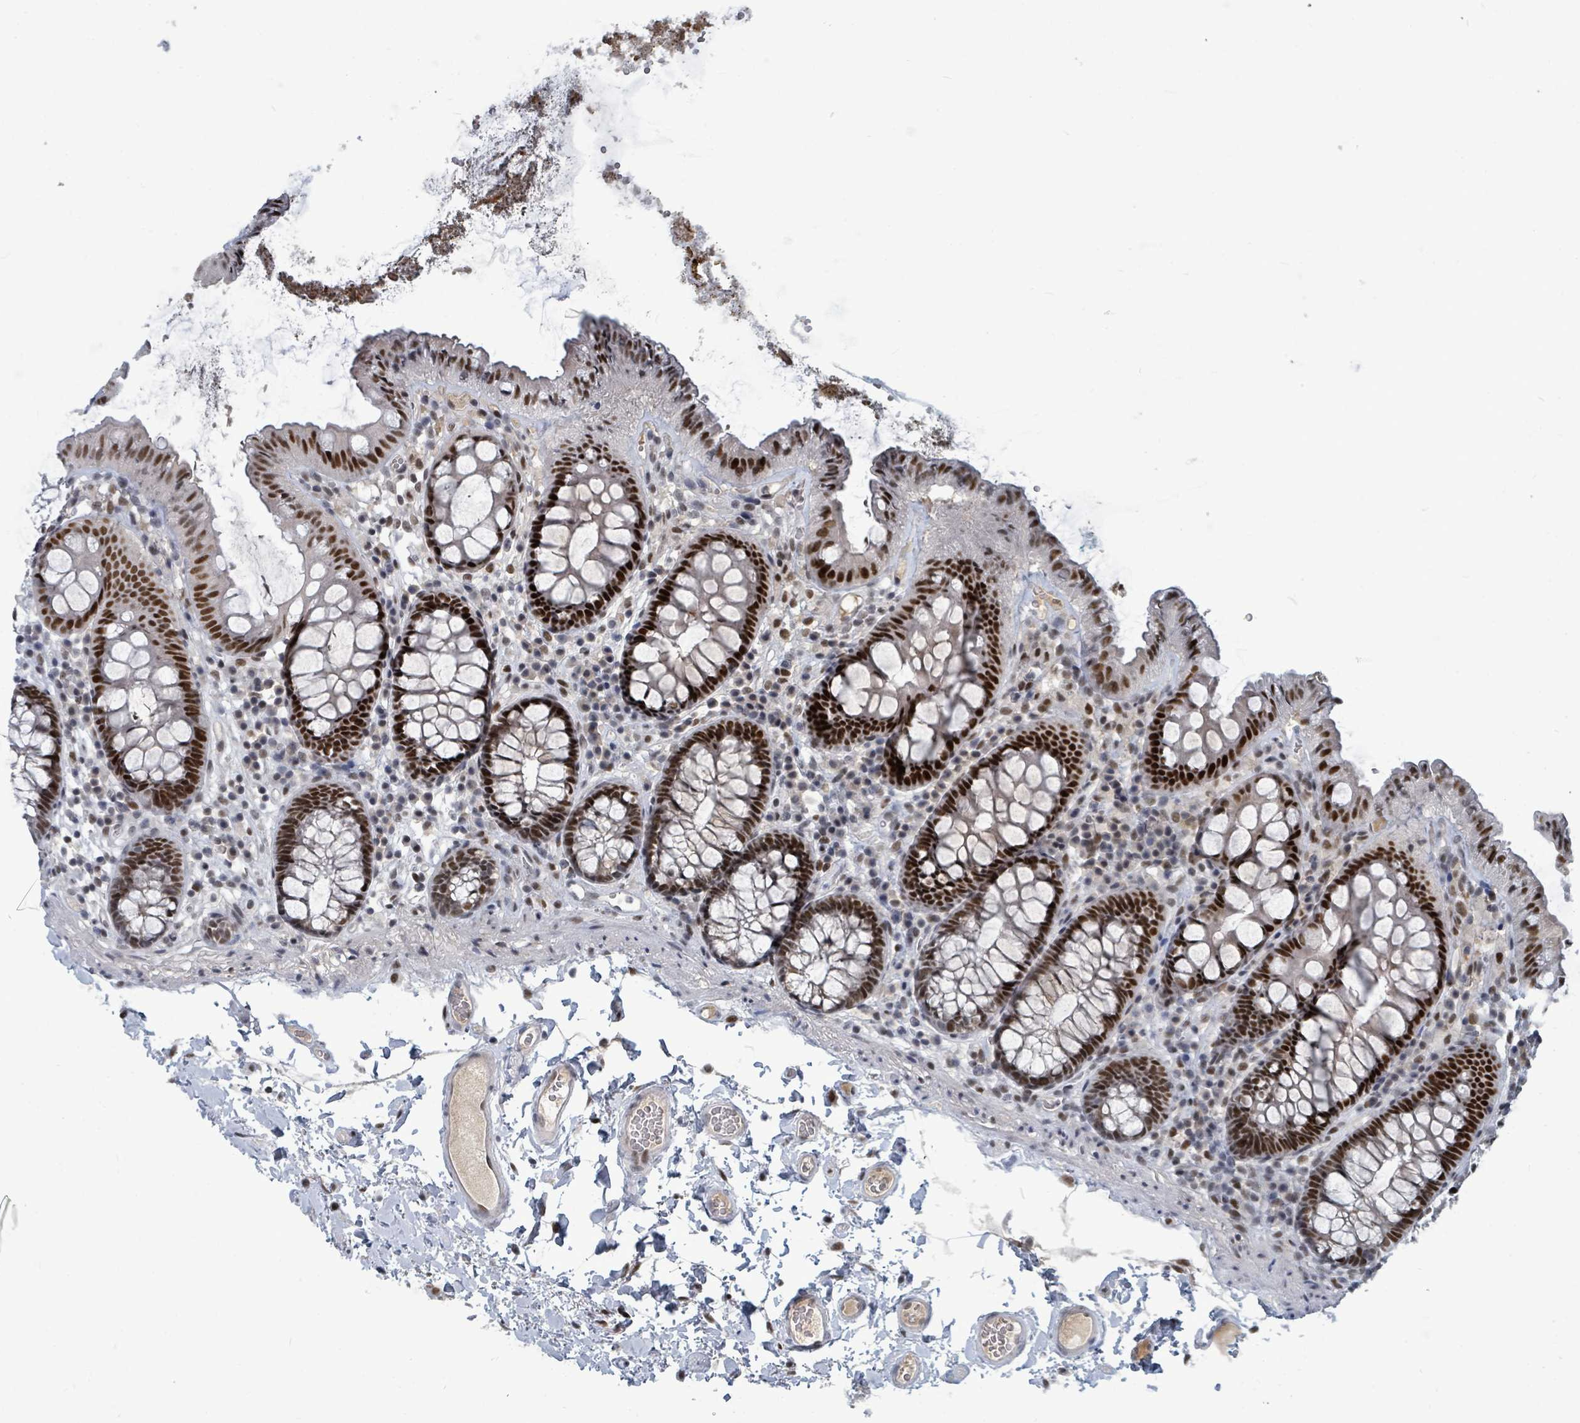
{"staining": {"intensity": "negative", "quantity": "none", "location": "none"}, "tissue": "colon", "cell_type": "Endothelial cells", "image_type": "normal", "snomed": [{"axis": "morphology", "description": "Normal tissue, NOS"}, {"axis": "topography", "description": "Colon"}], "caption": "Unremarkable colon was stained to show a protein in brown. There is no significant positivity in endothelial cells.", "gene": "UCK1", "patient": {"sex": "male", "age": 84}}